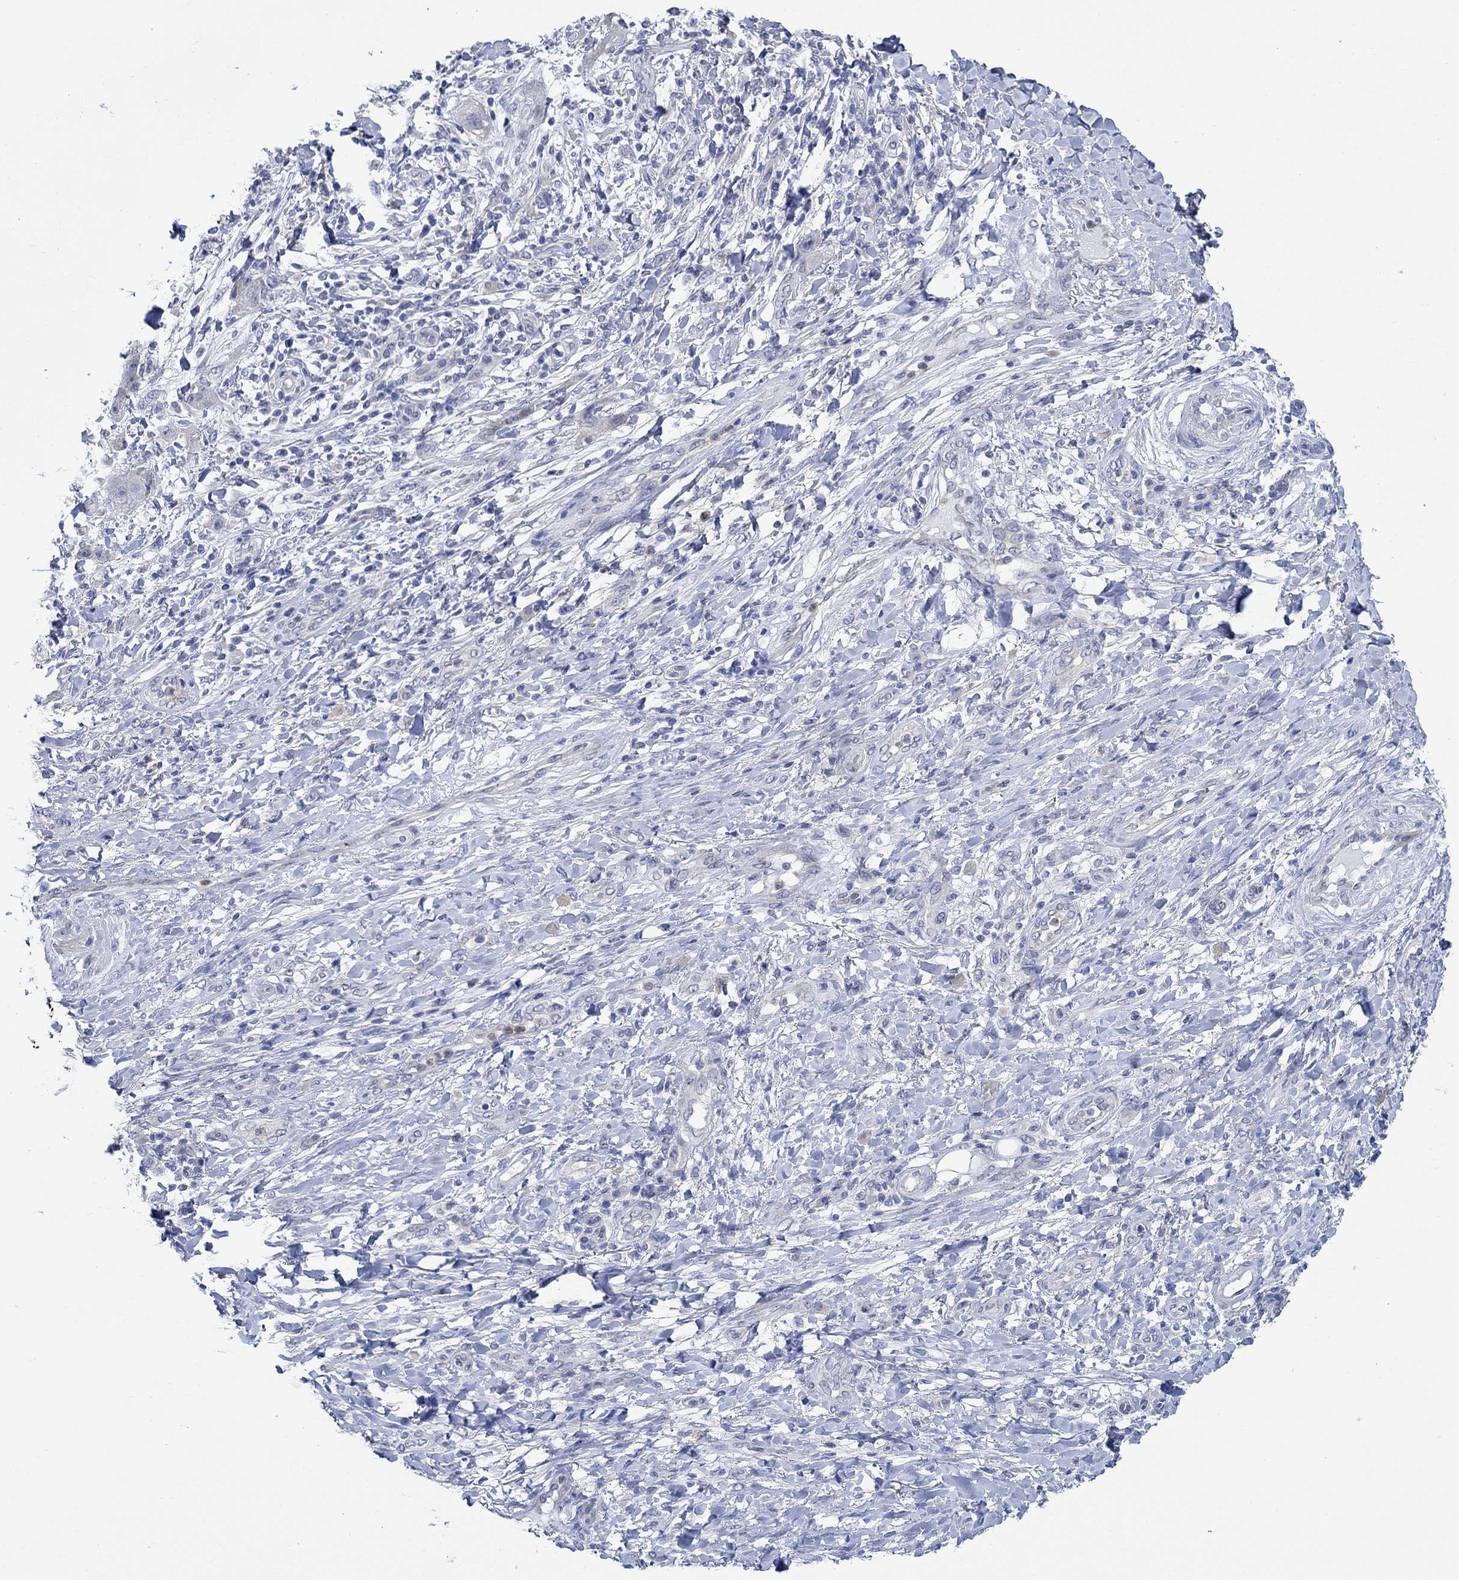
{"staining": {"intensity": "negative", "quantity": "none", "location": "none"}, "tissue": "skin cancer", "cell_type": "Tumor cells", "image_type": "cancer", "snomed": [{"axis": "morphology", "description": "Squamous cell carcinoma, NOS"}, {"axis": "topography", "description": "Skin"}], "caption": "High magnification brightfield microscopy of skin cancer stained with DAB (3,3'-diaminobenzidine) (brown) and counterstained with hematoxylin (blue): tumor cells show no significant staining. Brightfield microscopy of immunohistochemistry (IHC) stained with DAB (brown) and hematoxylin (blue), captured at high magnification.", "gene": "ZNF671", "patient": {"sex": "male", "age": 62}}